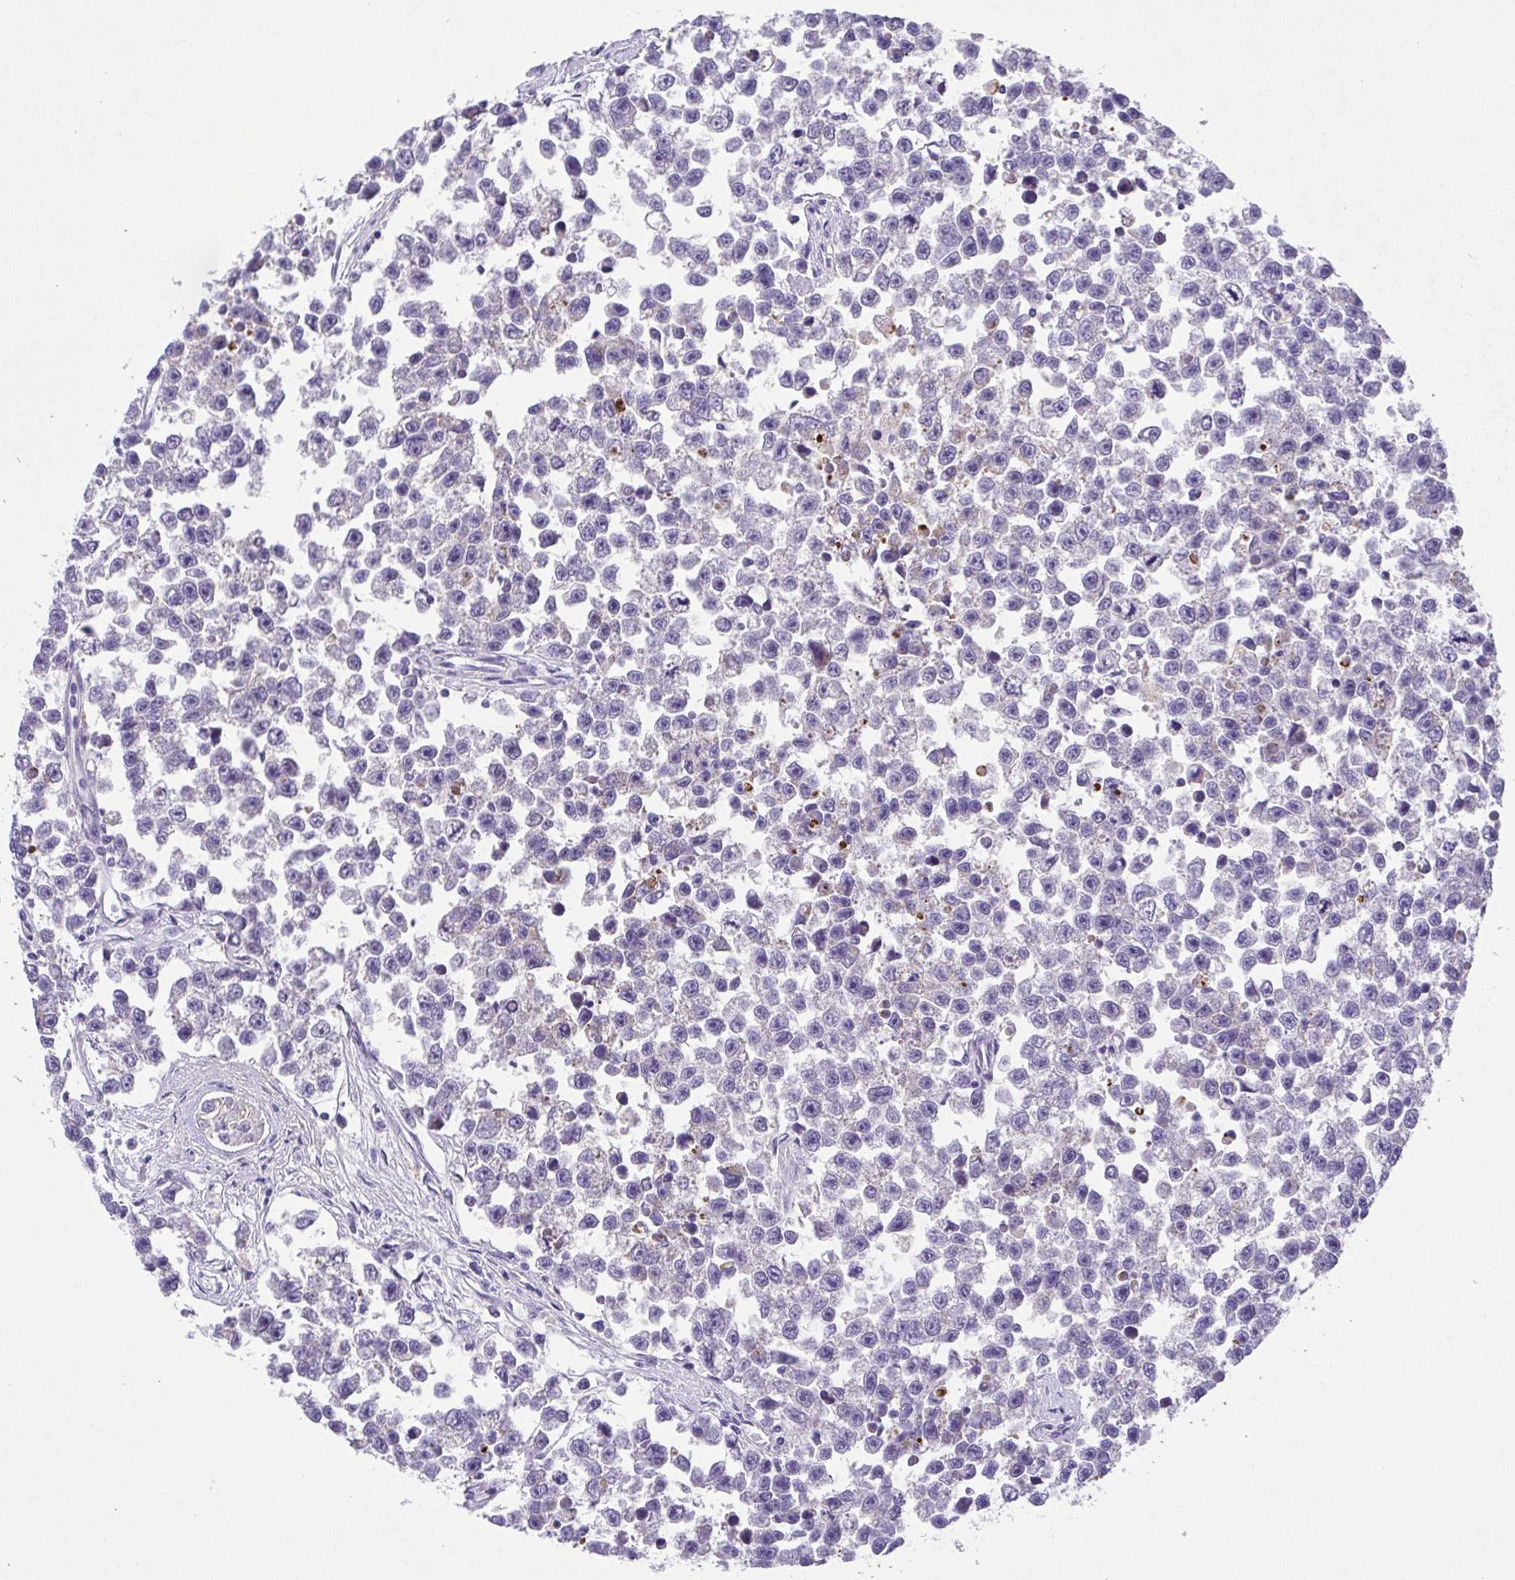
{"staining": {"intensity": "negative", "quantity": "none", "location": "none"}, "tissue": "testis cancer", "cell_type": "Tumor cells", "image_type": "cancer", "snomed": [{"axis": "morphology", "description": "Seminoma, NOS"}, {"axis": "topography", "description": "Testis"}], "caption": "Immunohistochemistry (IHC) histopathology image of testis cancer stained for a protein (brown), which exhibits no positivity in tumor cells. Brightfield microscopy of immunohistochemistry (IHC) stained with DAB (3,3'-diaminobenzidine) (brown) and hematoxylin (blue), captured at high magnification.", "gene": "SLC13A1", "patient": {"sex": "male", "age": 26}}